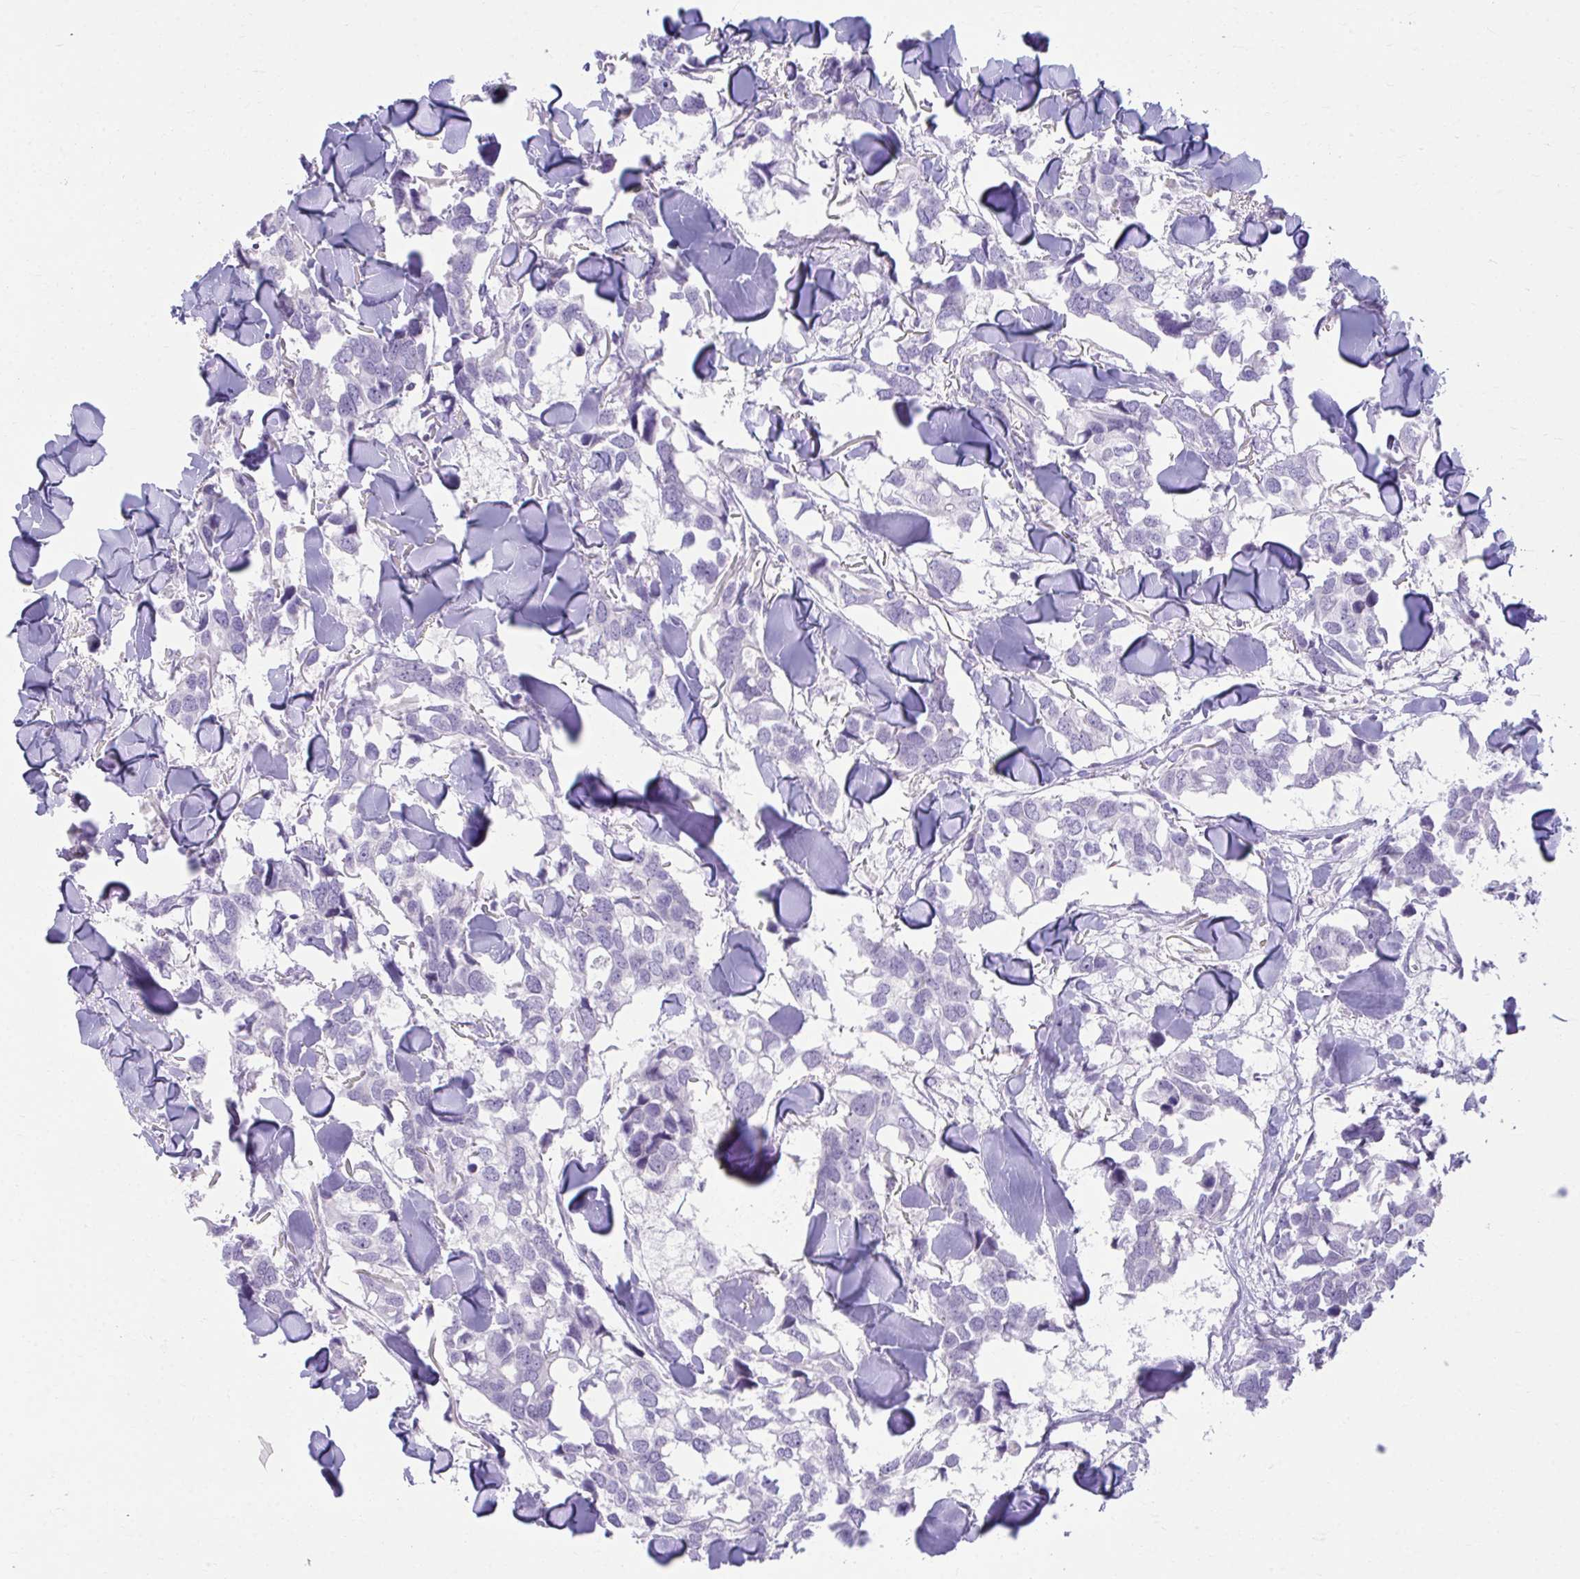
{"staining": {"intensity": "negative", "quantity": "none", "location": "none"}, "tissue": "breast cancer", "cell_type": "Tumor cells", "image_type": "cancer", "snomed": [{"axis": "morphology", "description": "Duct carcinoma"}, {"axis": "topography", "description": "Breast"}], "caption": "A high-resolution image shows immunohistochemistry staining of breast intraductal carcinoma, which demonstrates no significant staining in tumor cells.", "gene": "OR7A5", "patient": {"sex": "female", "age": 83}}